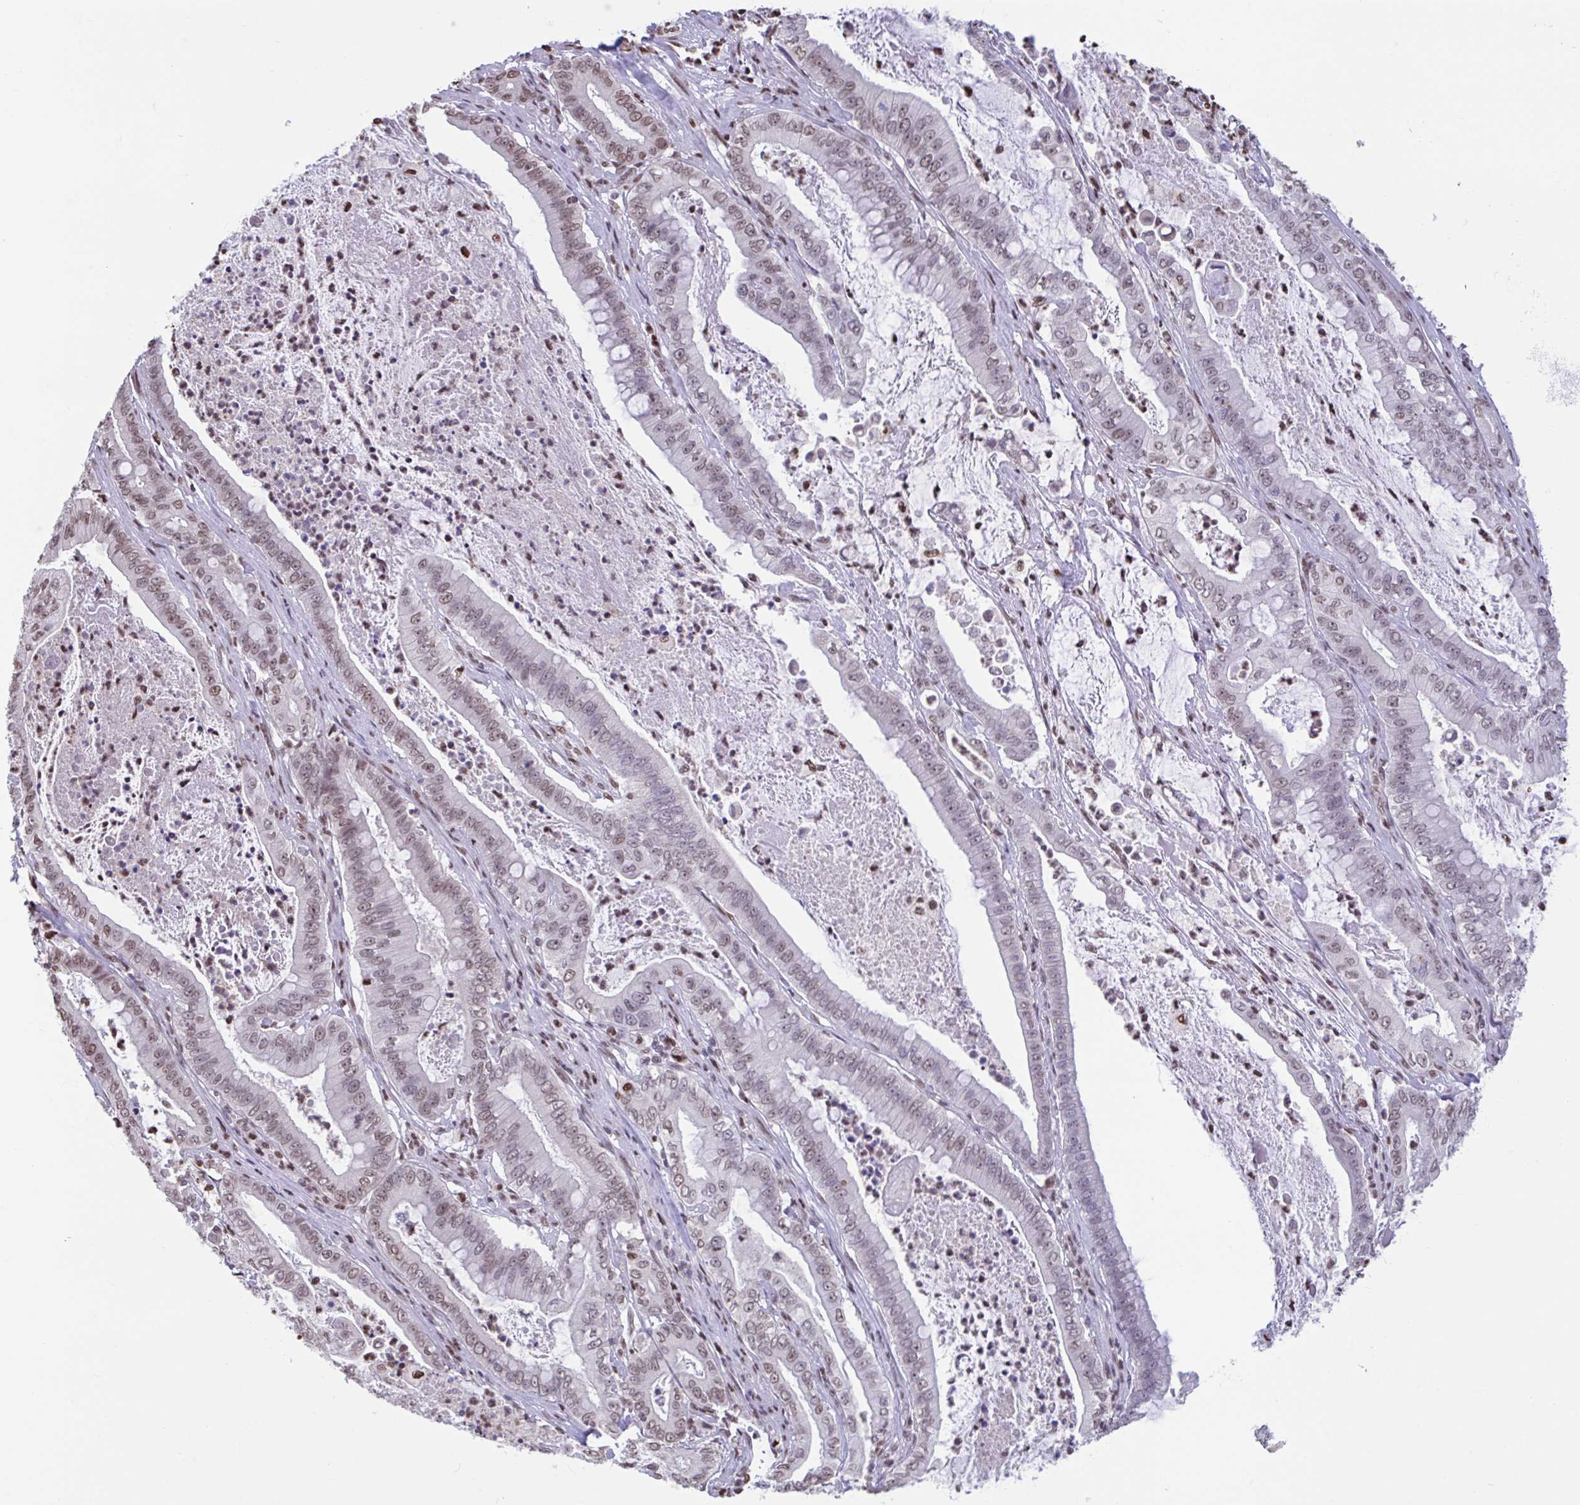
{"staining": {"intensity": "moderate", "quantity": ">75%", "location": "nuclear"}, "tissue": "pancreatic cancer", "cell_type": "Tumor cells", "image_type": "cancer", "snomed": [{"axis": "morphology", "description": "Adenocarcinoma, NOS"}, {"axis": "topography", "description": "Pancreas"}], "caption": "DAB (3,3'-diaminobenzidine) immunohistochemical staining of human pancreatic cancer displays moderate nuclear protein staining in approximately >75% of tumor cells. The protein is stained brown, and the nuclei are stained in blue (DAB IHC with brightfield microscopy, high magnification).", "gene": "HNRNPDL", "patient": {"sex": "male", "age": 71}}